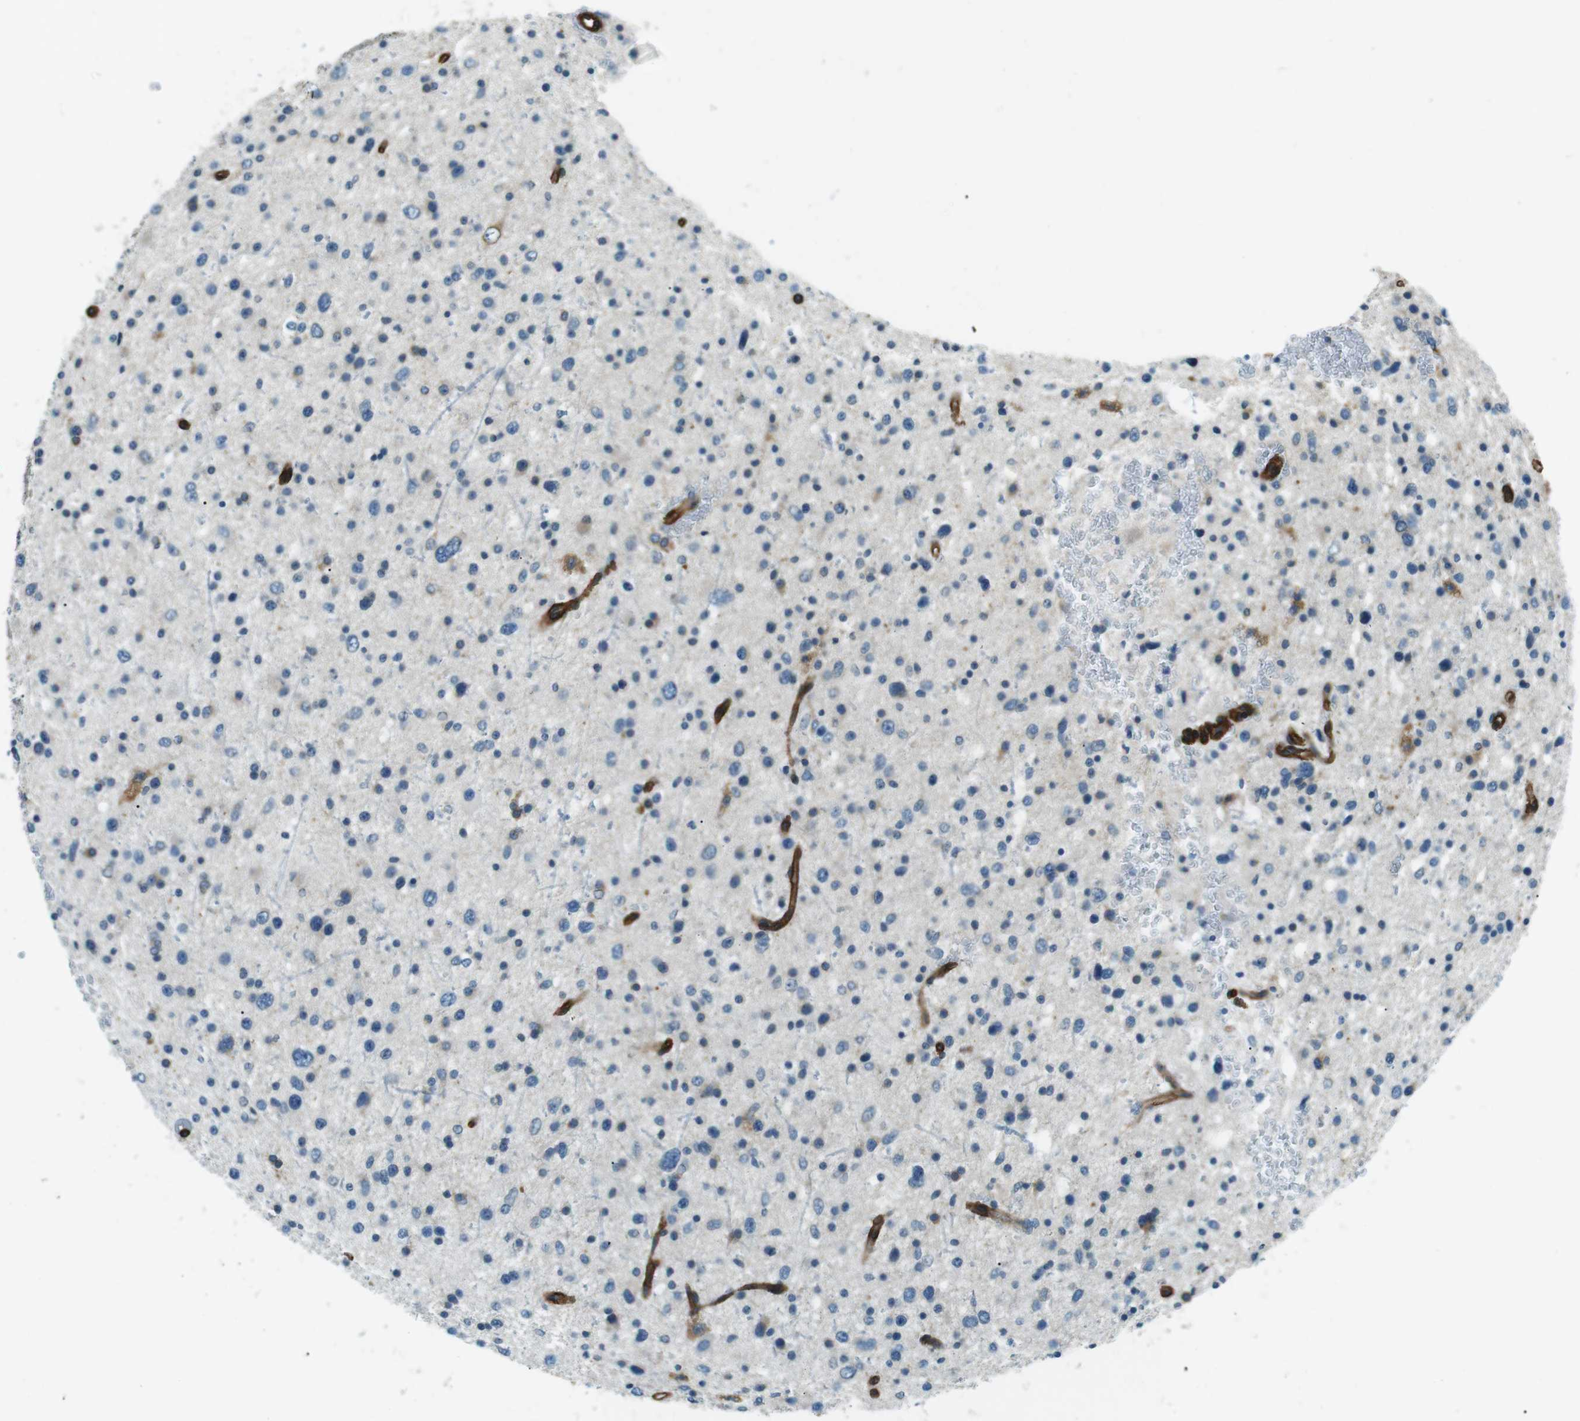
{"staining": {"intensity": "moderate", "quantity": "<25%", "location": "cytoplasmic/membranous"}, "tissue": "glioma", "cell_type": "Tumor cells", "image_type": "cancer", "snomed": [{"axis": "morphology", "description": "Glioma, malignant, Low grade"}, {"axis": "topography", "description": "Brain"}], "caption": "This is a micrograph of immunohistochemistry staining of low-grade glioma (malignant), which shows moderate positivity in the cytoplasmic/membranous of tumor cells.", "gene": "ODR4", "patient": {"sex": "female", "age": 37}}